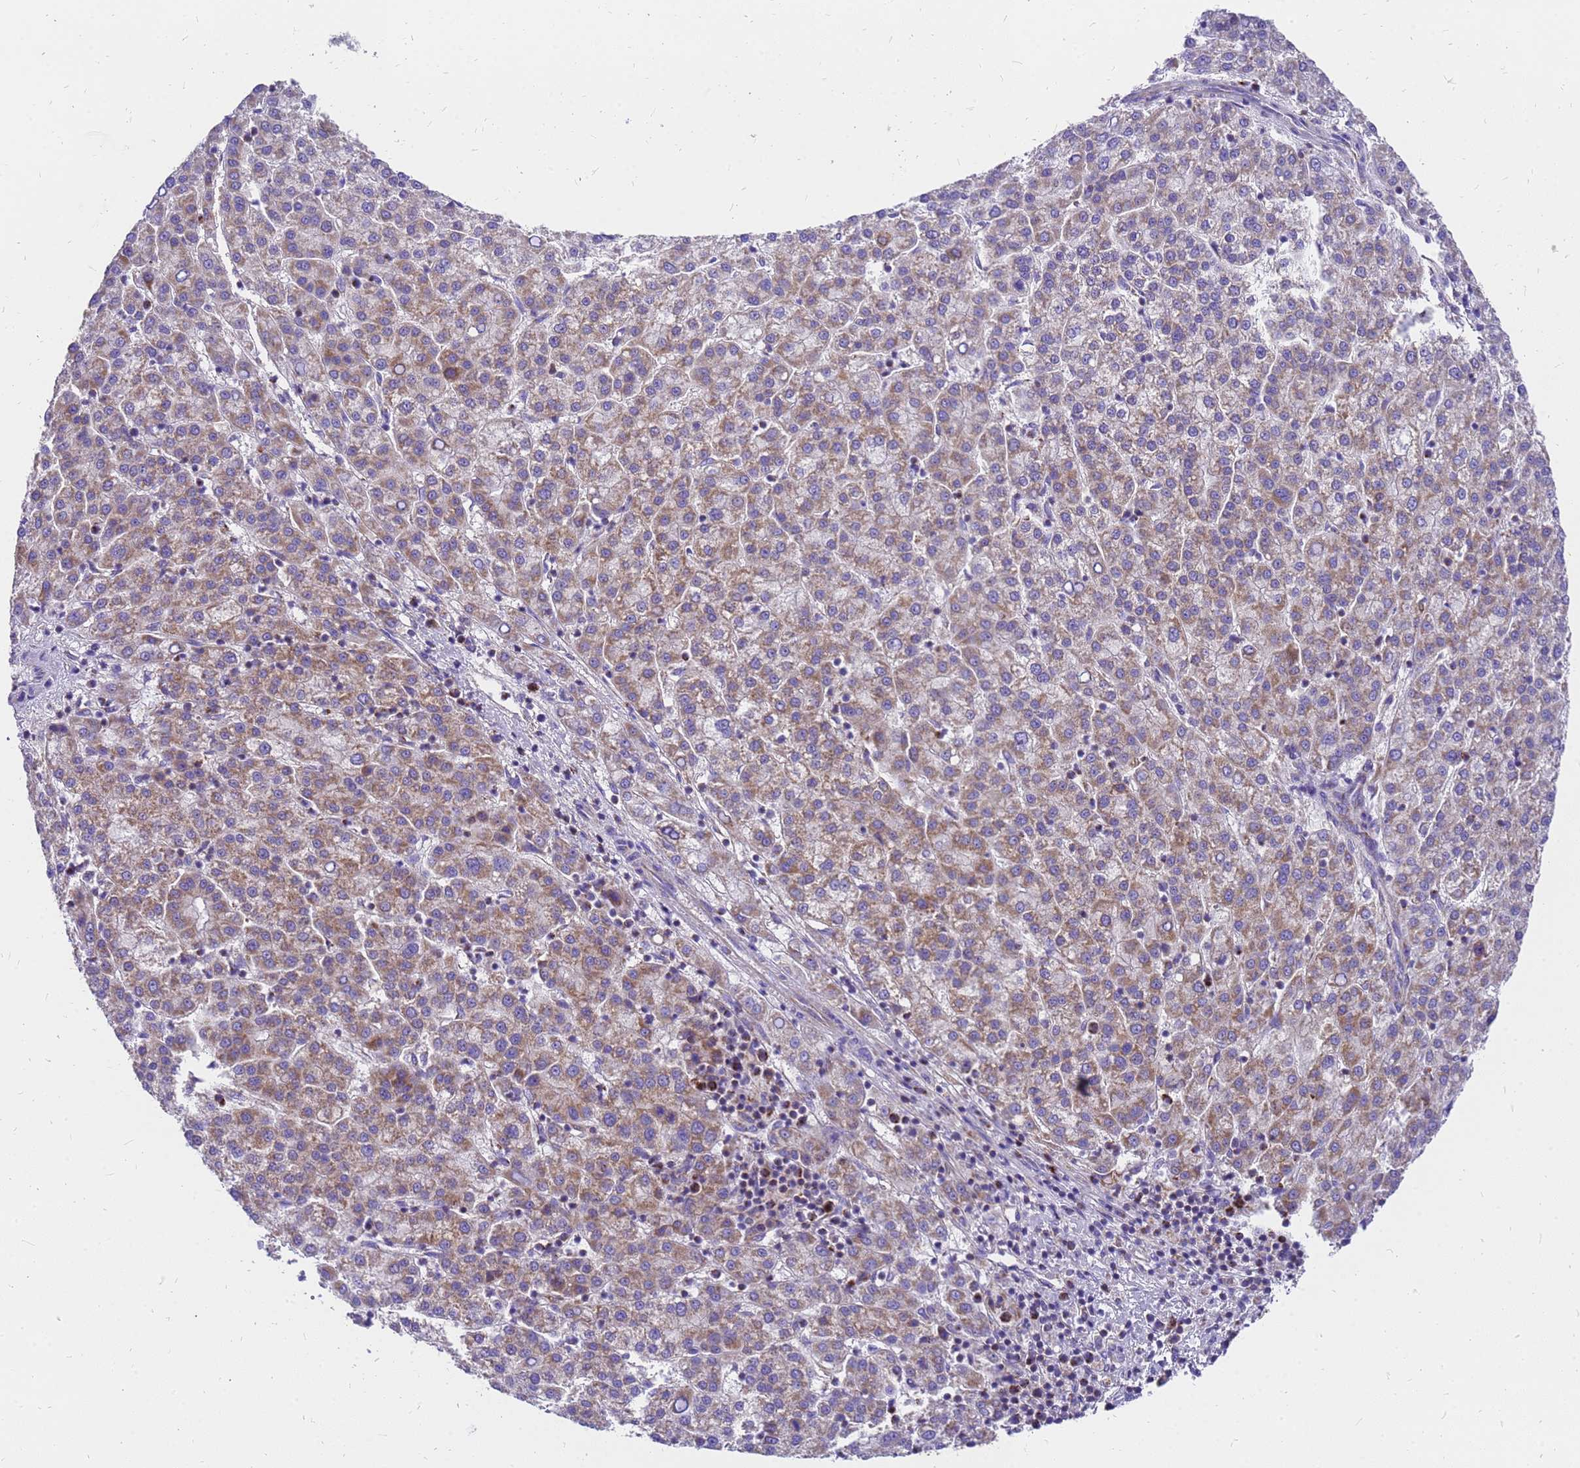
{"staining": {"intensity": "moderate", "quantity": ">75%", "location": "cytoplasmic/membranous"}, "tissue": "liver cancer", "cell_type": "Tumor cells", "image_type": "cancer", "snomed": [{"axis": "morphology", "description": "Carcinoma, Hepatocellular, NOS"}, {"axis": "topography", "description": "Liver"}], "caption": "Immunohistochemistry staining of liver cancer (hepatocellular carcinoma), which reveals medium levels of moderate cytoplasmic/membranous positivity in approximately >75% of tumor cells indicating moderate cytoplasmic/membranous protein positivity. The staining was performed using DAB (3,3'-diaminobenzidine) (brown) for protein detection and nuclei were counterstained in hematoxylin (blue).", "gene": "MRPS26", "patient": {"sex": "female", "age": 58}}